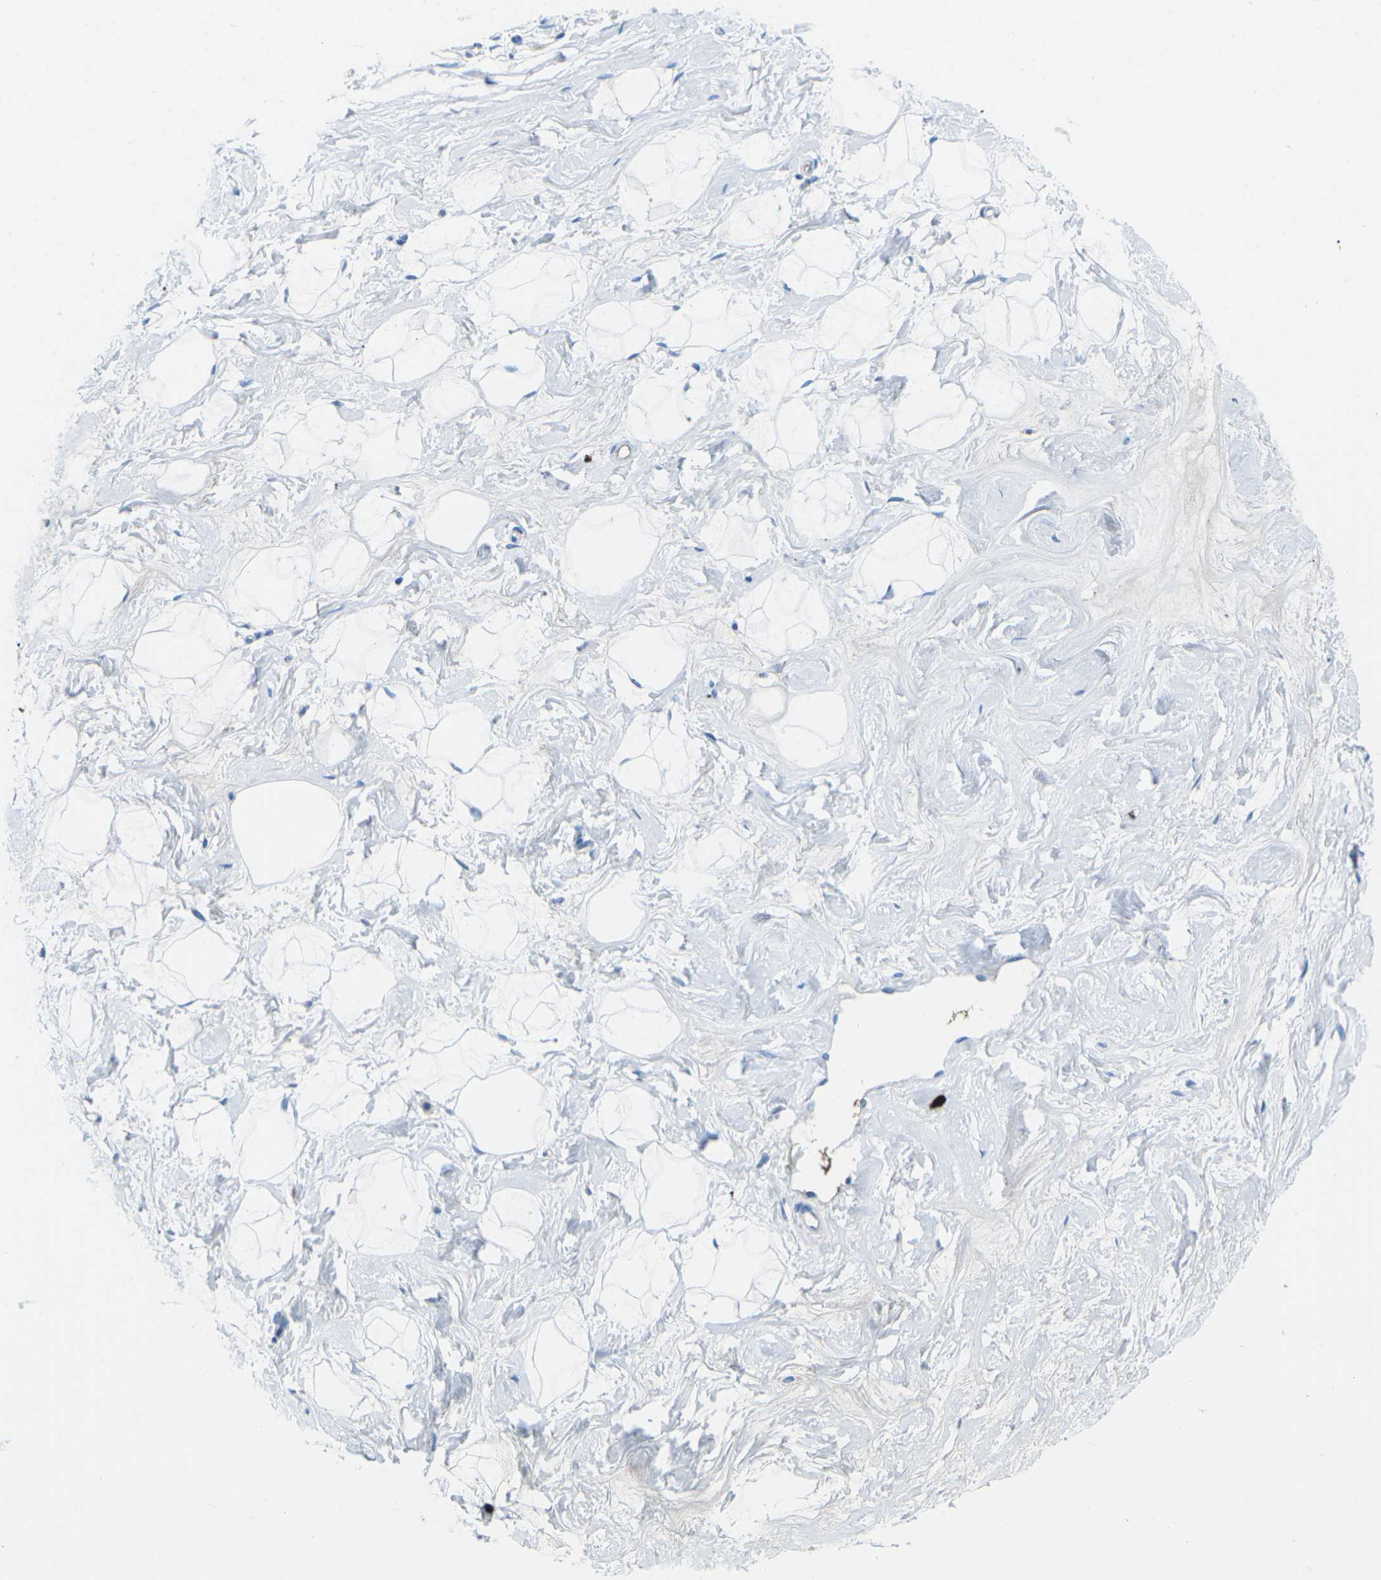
{"staining": {"intensity": "negative", "quantity": "none", "location": "none"}, "tissue": "breast", "cell_type": "Adipocytes", "image_type": "normal", "snomed": [{"axis": "morphology", "description": "Normal tissue, NOS"}, {"axis": "topography", "description": "Breast"}], "caption": "Adipocytes show no significant protein positivity in benign breast.", "gene": "FCN1", "patient": {"sex": "female", "age": 23}}